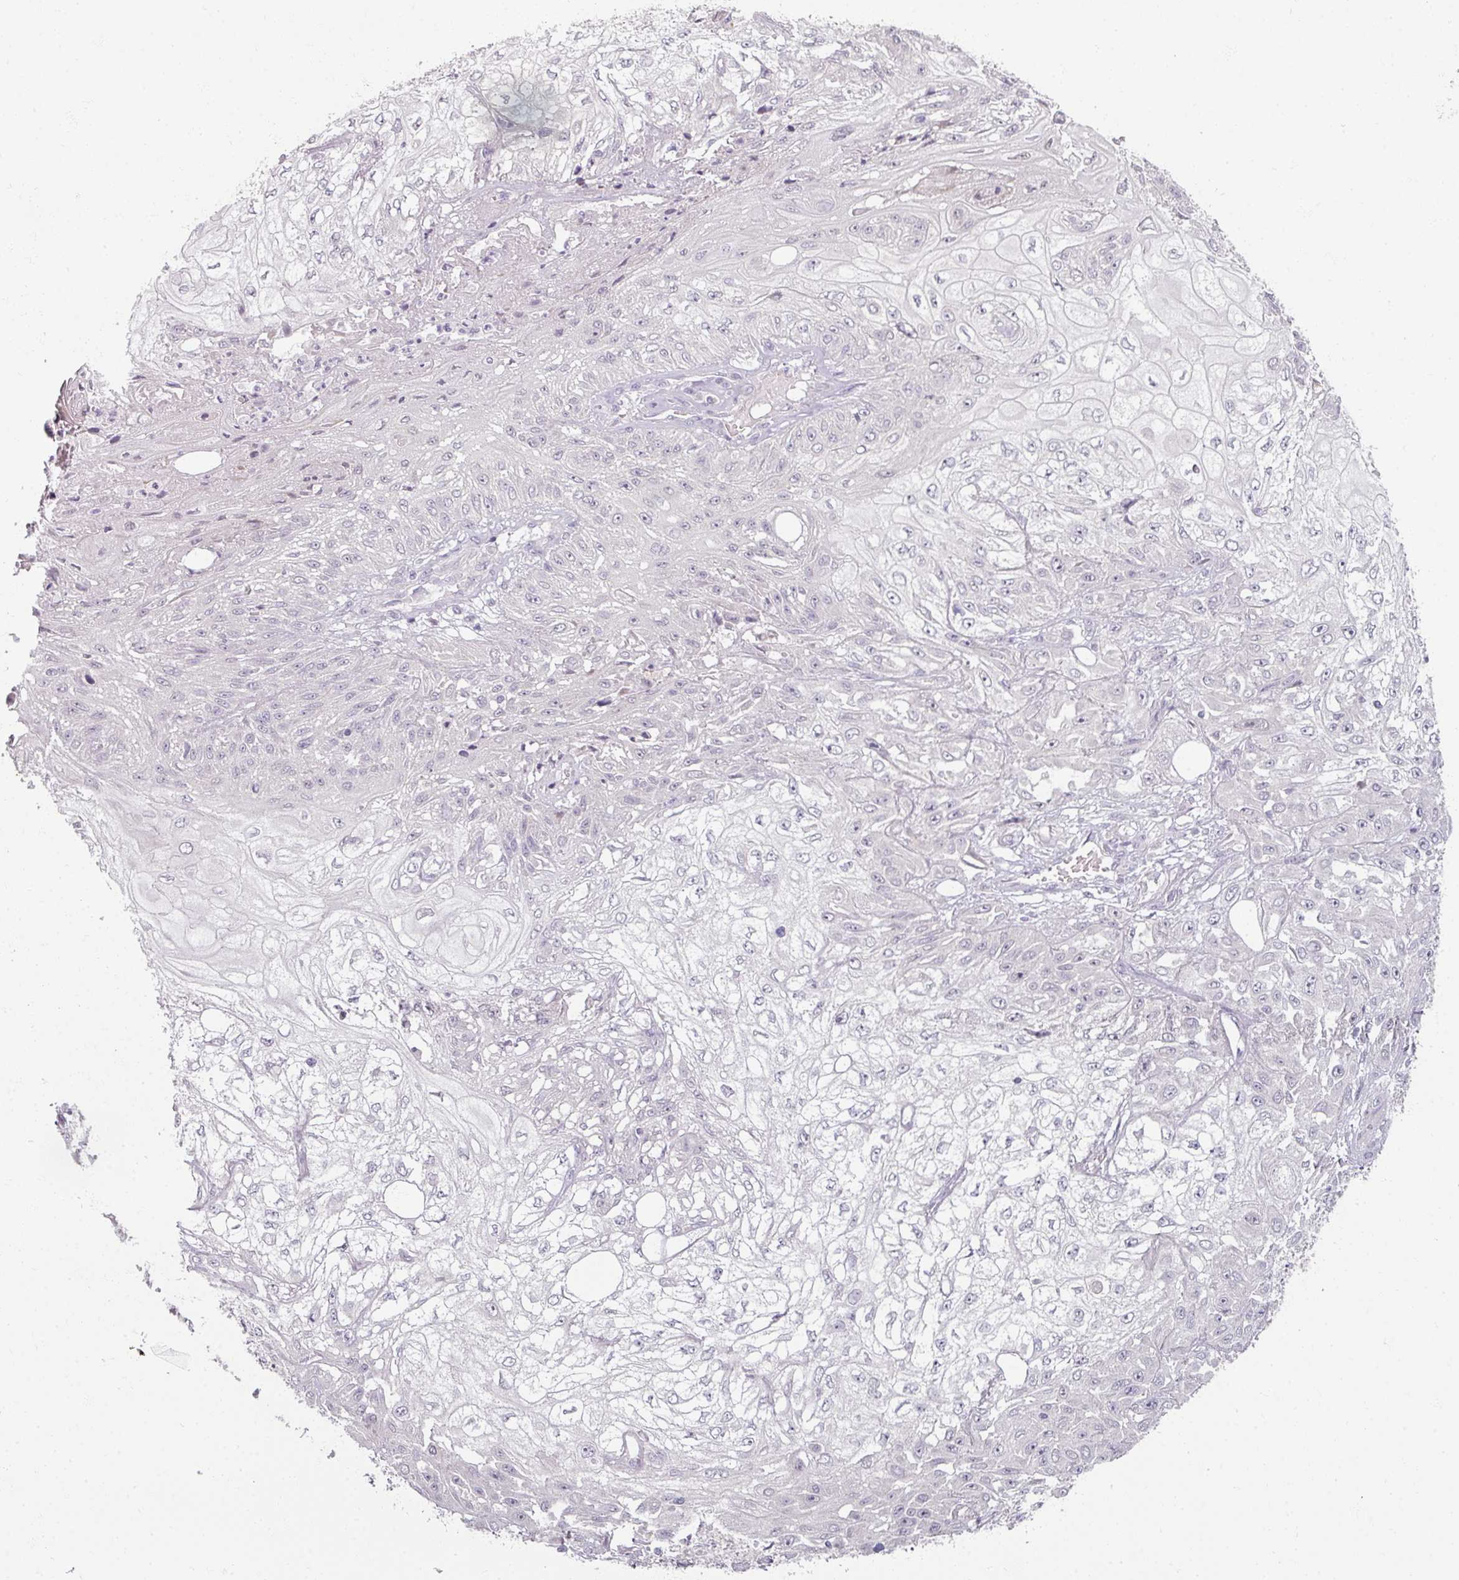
{"staining": {"intensity": "negative", "quantity": "none", "location": "none"}, "tissue": "skin cancer", "cell_type": "Tumor cells", "image_type": "cancer", "snomed": [{"axis": "morphology", "description": "Squamous cell carcinoma, NOS"}, {"axis": "morphology", "description": "Squamous cell carcinoma, metastatic, NOS"}, {"axis": "topography", "description": "Skin"}, {"axis": "topography", "description": "Lymph node"}], "caption": "High power microscopy micrograph of an immunohistochemistry histopathology image of metastatic squamous cell carcinoma (skin), revealing no significant positivity in tumor cells.", "gene": "MYMK", "patient": {"sex": "male", "age": 75}}